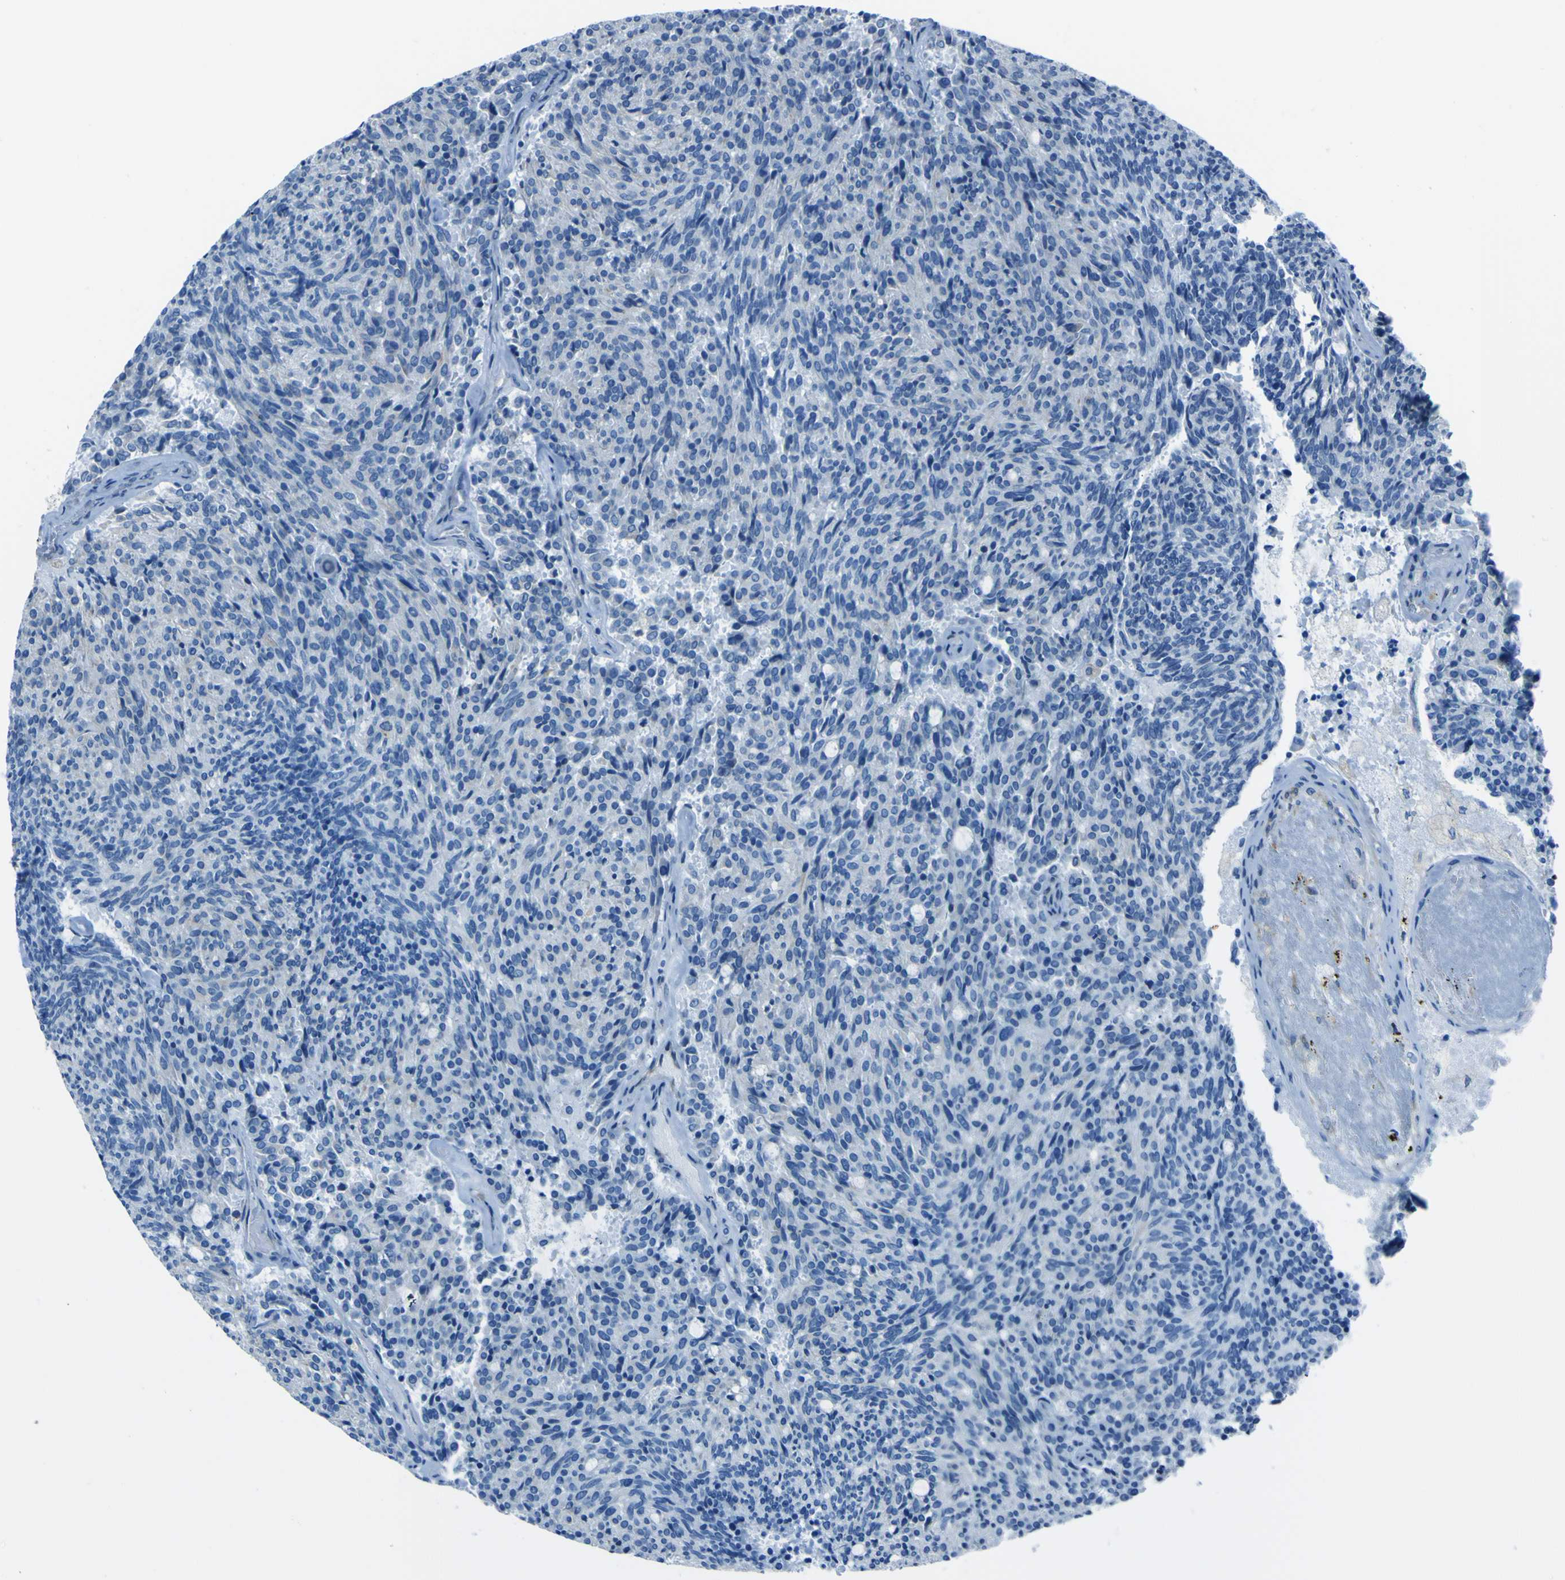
{"staining": {"intensity": "negative", "quantity": "none", "location": "none"}, "tissue": "carcinoid", "cell_type": "Tumor cells", "image_type": "cancer", "snomed": [{"axis": "morphology", "description": "Carcinoid, malignant, NOS"}, {"axis": "topography", "description": "Pancreas"}], "caption": "Tumor cells are negative for protein expression in human carcinoid.", "gene": "STIM1", "patient": {"sex": "female", "age": 54}}